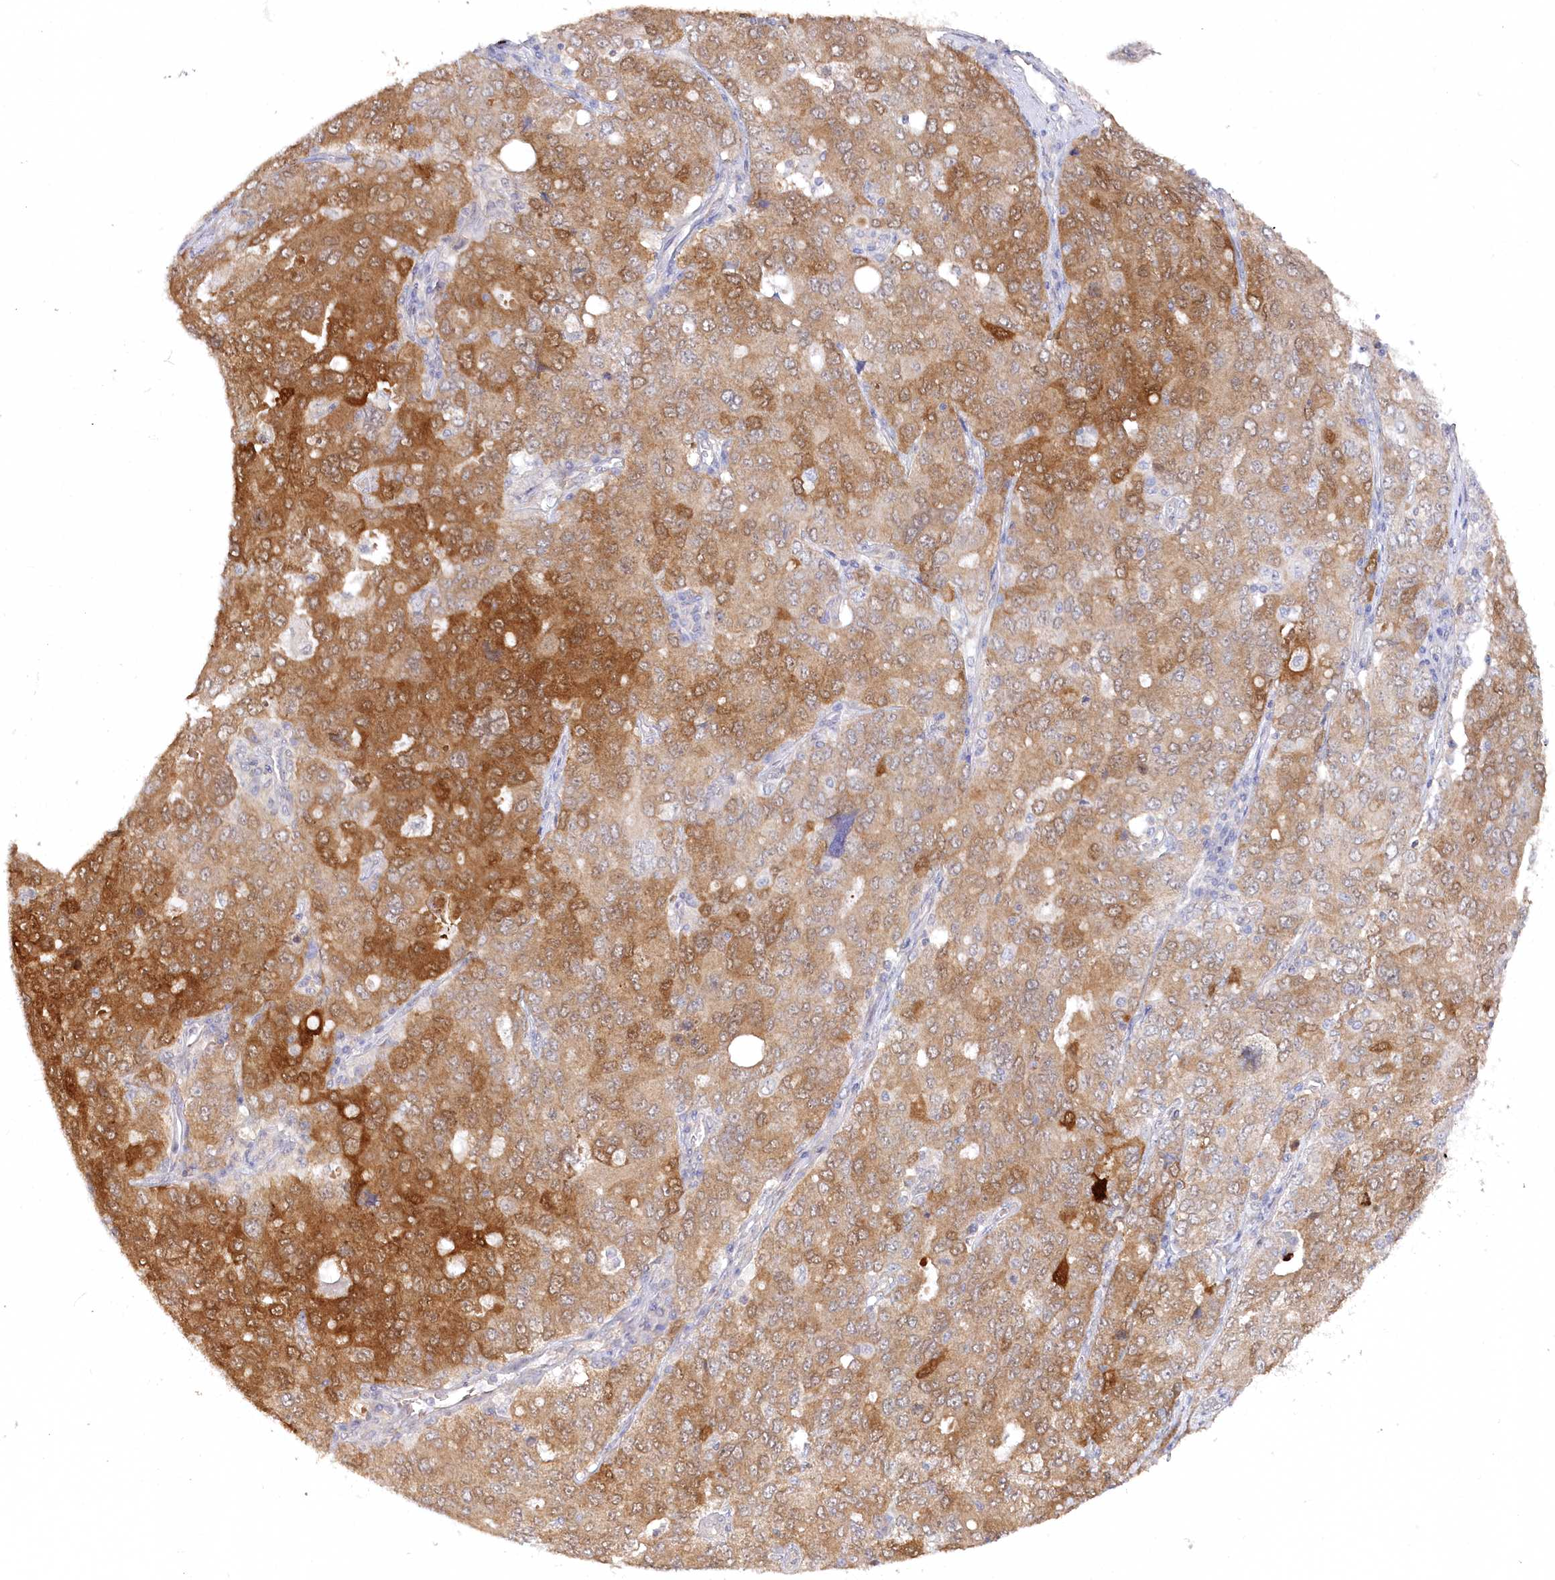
{"staining": {"intensity": "moderate", "quantity": ">75%", "location": "cytoplasmic/membranous"}, "tissue": "ovarian cancer", "cell_type": "Tumor cells", "image_type": "cancer", "snomed": [{"axis": "morphology", "description": "Carcinoma, endometroid"}, {"axis": "topography", "description": "Ovary"}], "caption": "Protein positivity by immunohistochemistry demonstrates moderate cytoplasmic/membranous staining in about >75% of tumor cells in ovarian endometroid carcinoma.", "gene": "AAMDC", "patient": {"sex": "female", "age": 62}}